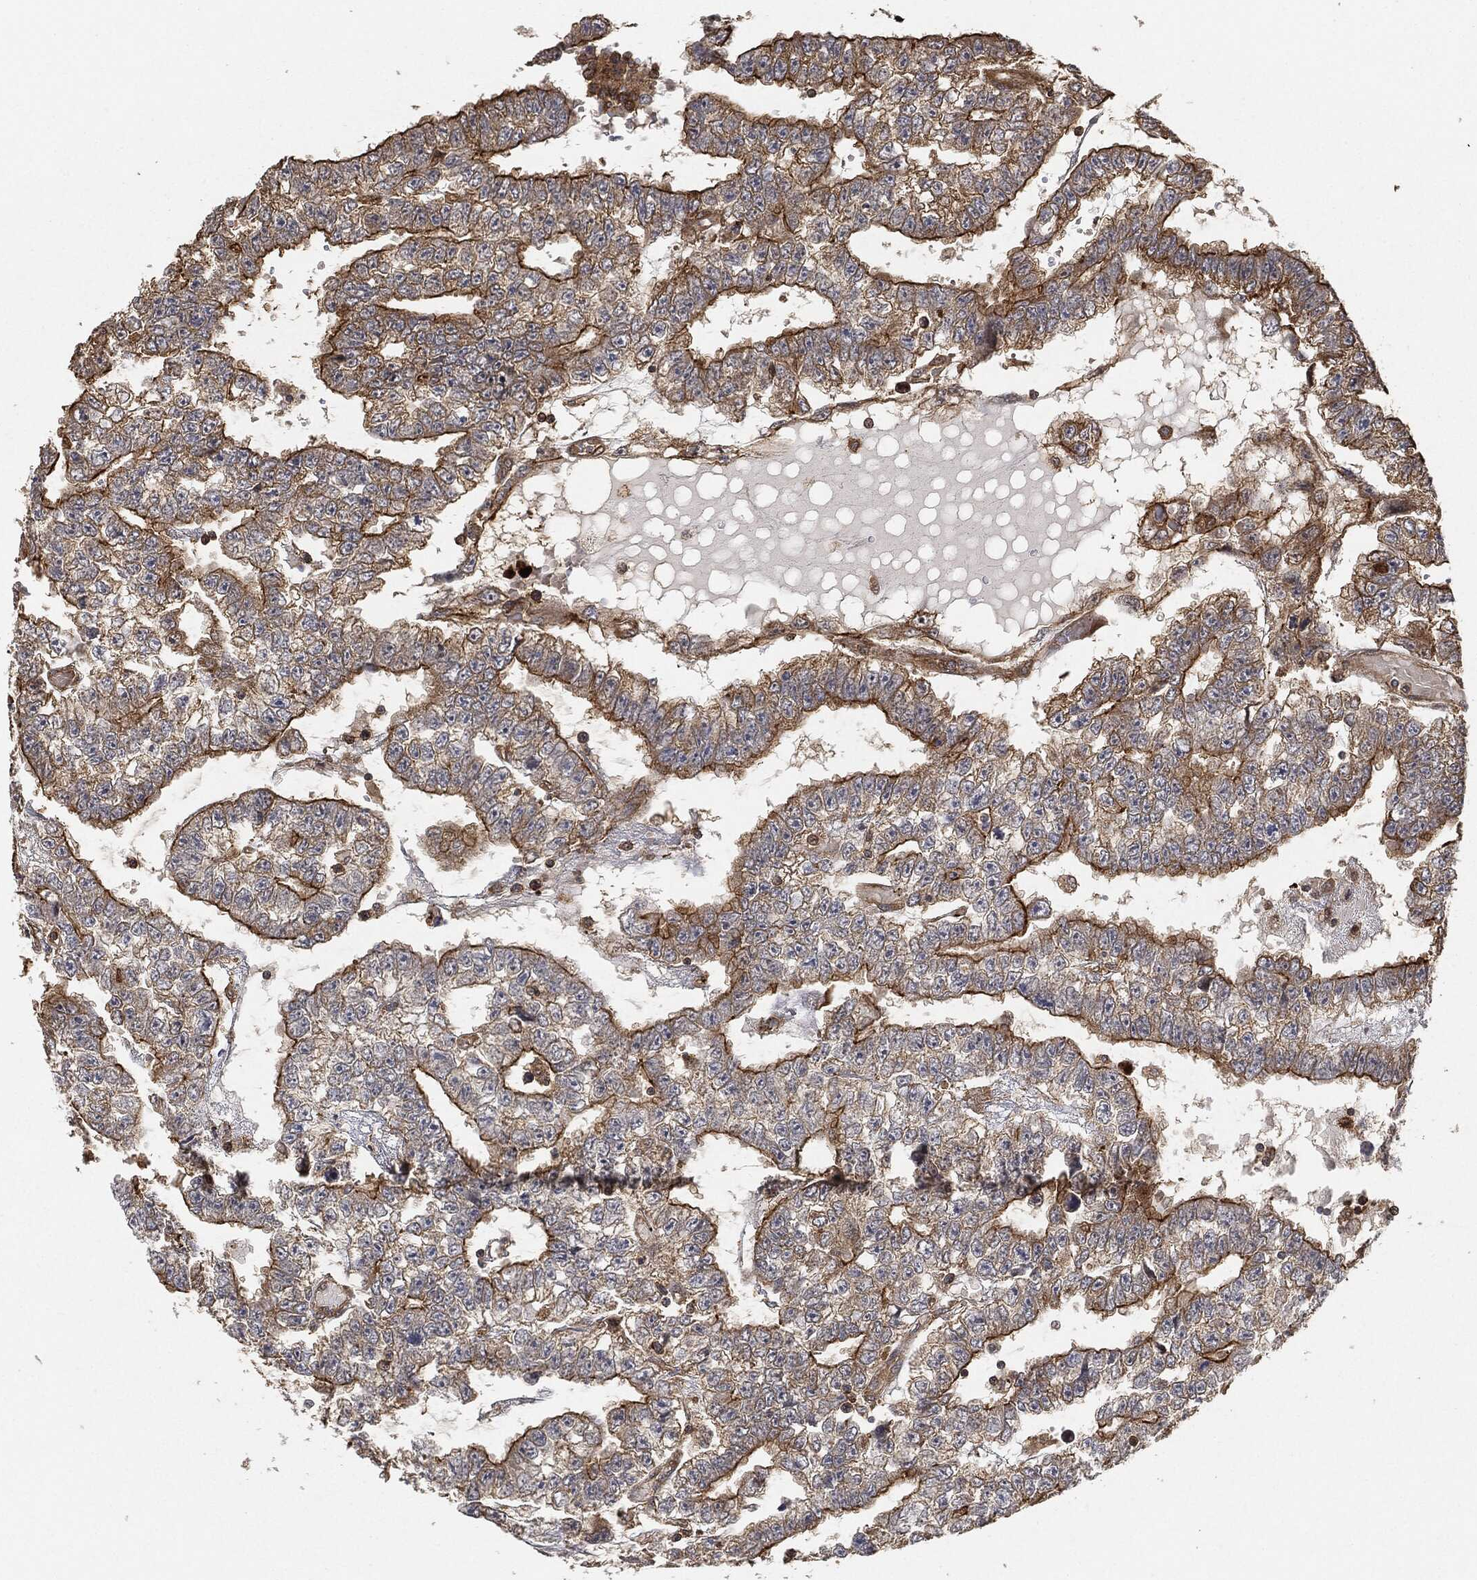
{"staining": {"intensity": "strong", "quantity": "25%-75%", "location": "cytoplasmic/membranous"}, "tissue": "testis cancer", "cell_type": "Tumor cells", "image_type": "cancer", "snomed": [{"axis": "morphology", "description": "Carcinoma, Embryonal, NOS"}, {"axis": "topography", "description": "Testis"}], "caption": "Protein expression analysis of testis cancer shows strong cytoplasmic/membranous expression in approximately 25%-75% of tumor cells. Immunohistochemistry (ihc) stains the protein in brown and the nuclei are stained blue.", "gene": "TPT1", "patient": {"sex": "male", "age": 25}}